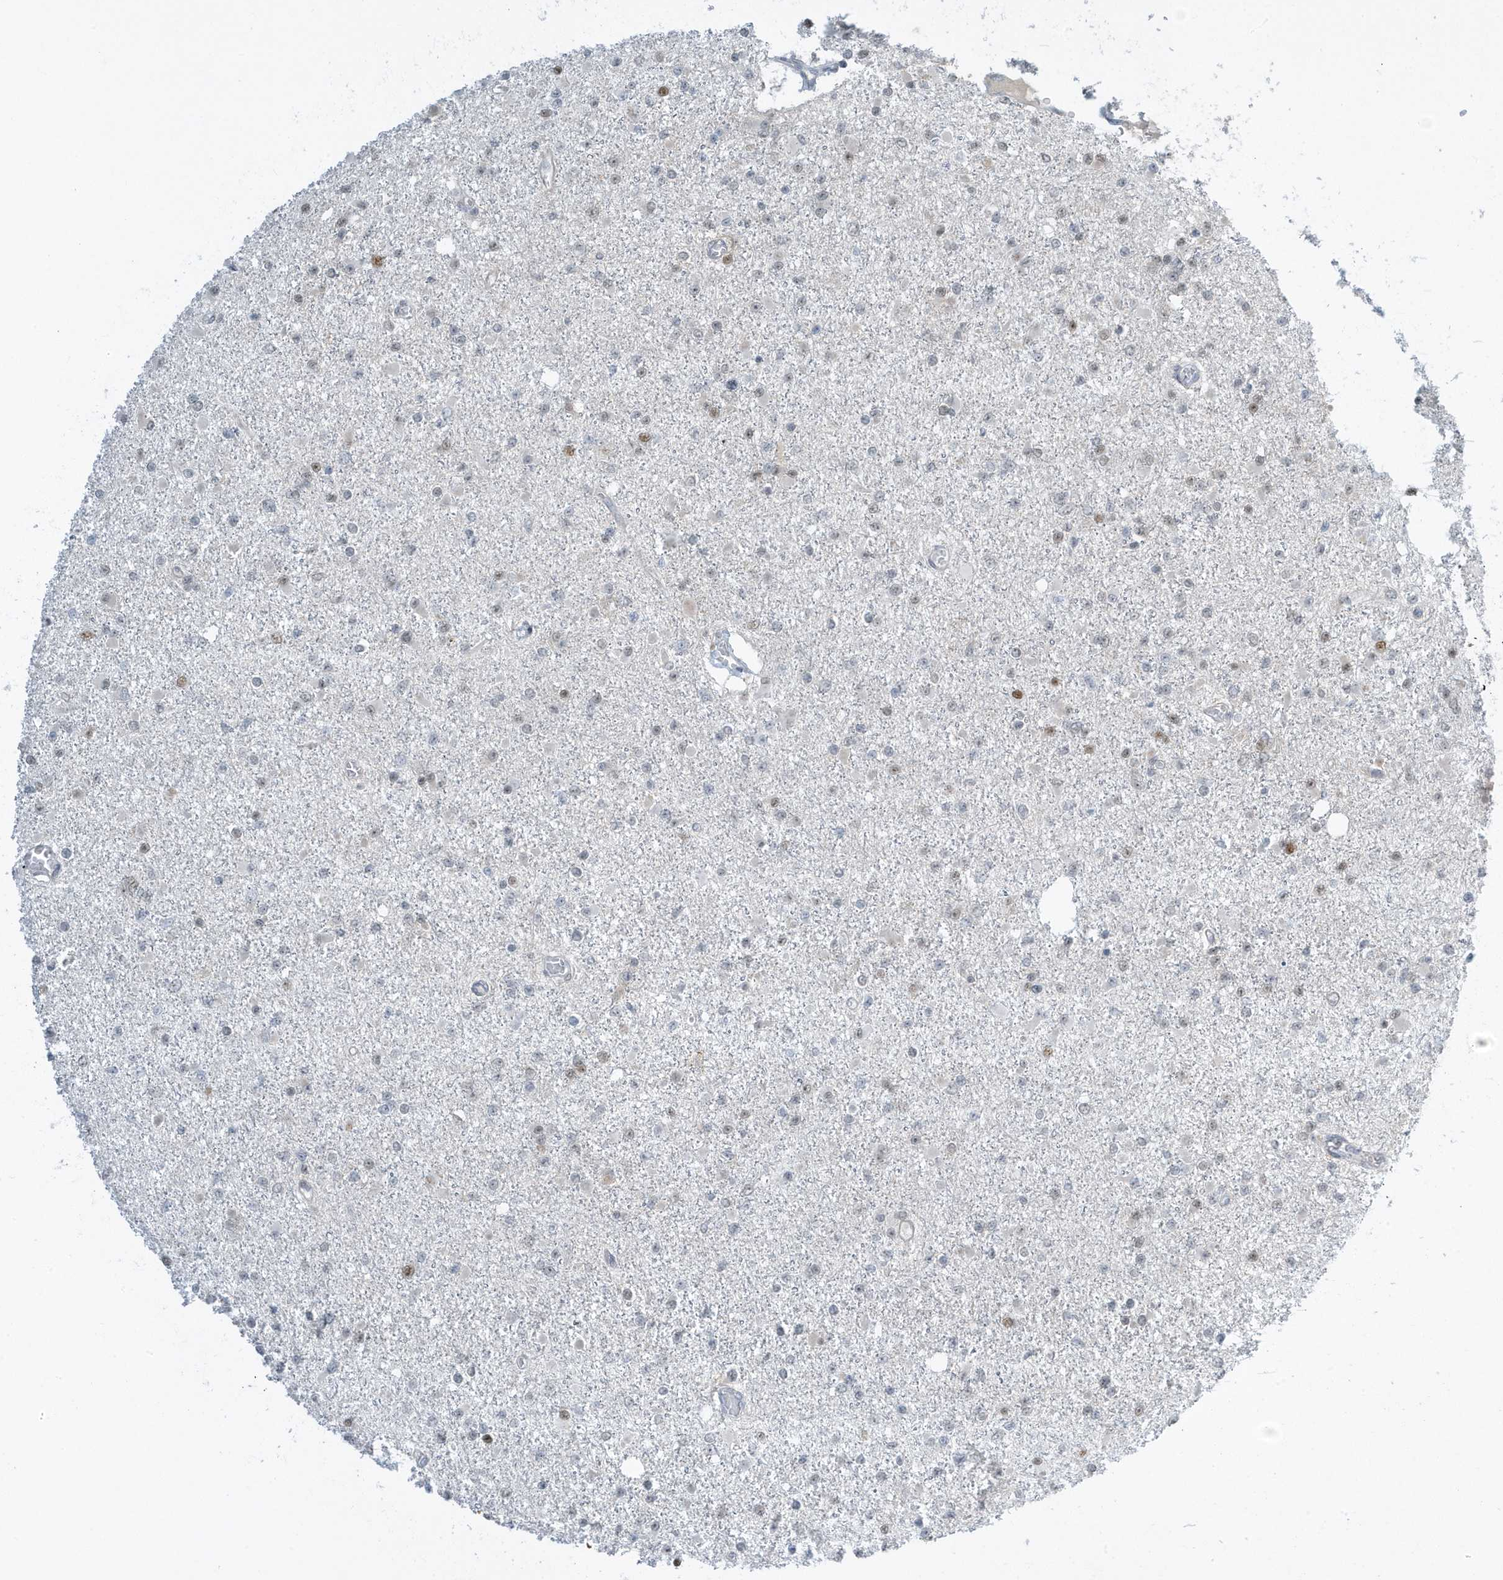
{"staining": {"intensity": "negative", "quantity": "none", "location": "none"}, "tissue": "glioma", "cell_type": "Tumor cells", "image_type": "cancer", "snomed": [{"axis": "morphology", "description": "Glioma, malignant, Low grade"}, {"axis": "topography", "description": "Brain"}], "caption": "Immunohistochemistry histopathology image of neoplastic tissue: glioma stained with DAB shows no significant protein positivity in tumor cells.", "gene": "ZNF740", "patient": {"sex": "female", "age": 22}}